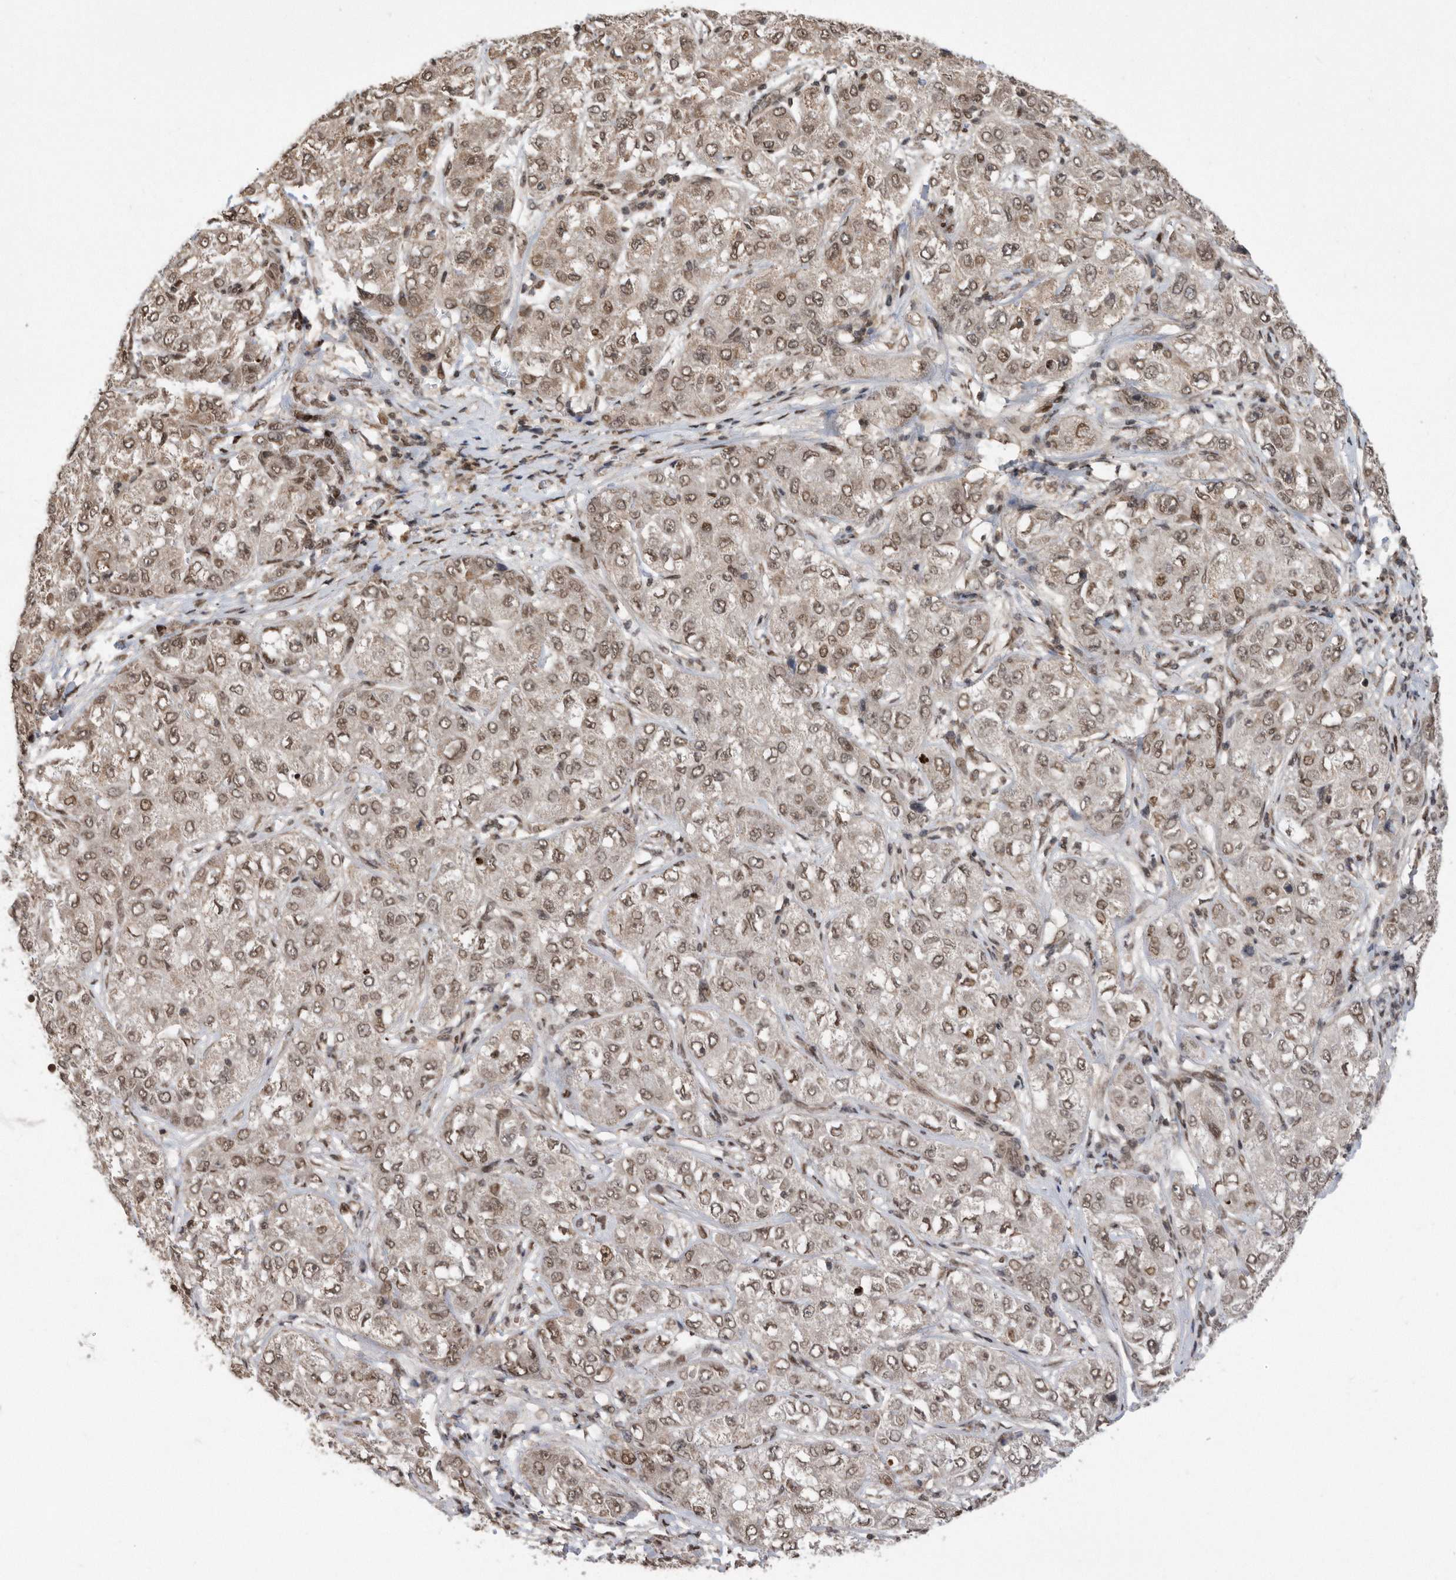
{"staining": {"intensity": "moderate", "quantity": ">75%", "location": "cytoplasmic/membranous,nuclear"}, "tissue": "liver cancer", "cell_type": "Tumor cells", "image_type": "cancer", "snomed": [{"axis": "morphology", "description": "Carcinoma, Hepatocellular, NOS"}, {"axis": "topography", "description": "Liver"}], "caption": "IHC image of neoplastic tissue: liver cancer stained using immunohistochemistry displays medium levels of moderate protein expression localized specifically in the cytoplasmic/membranous and nuclear of tumor cells, appearing as a cytoplasmic/membranous and nuclear brown color.", "gene": "TDRD3", "patient": {"sex": "male", "age": 80}}